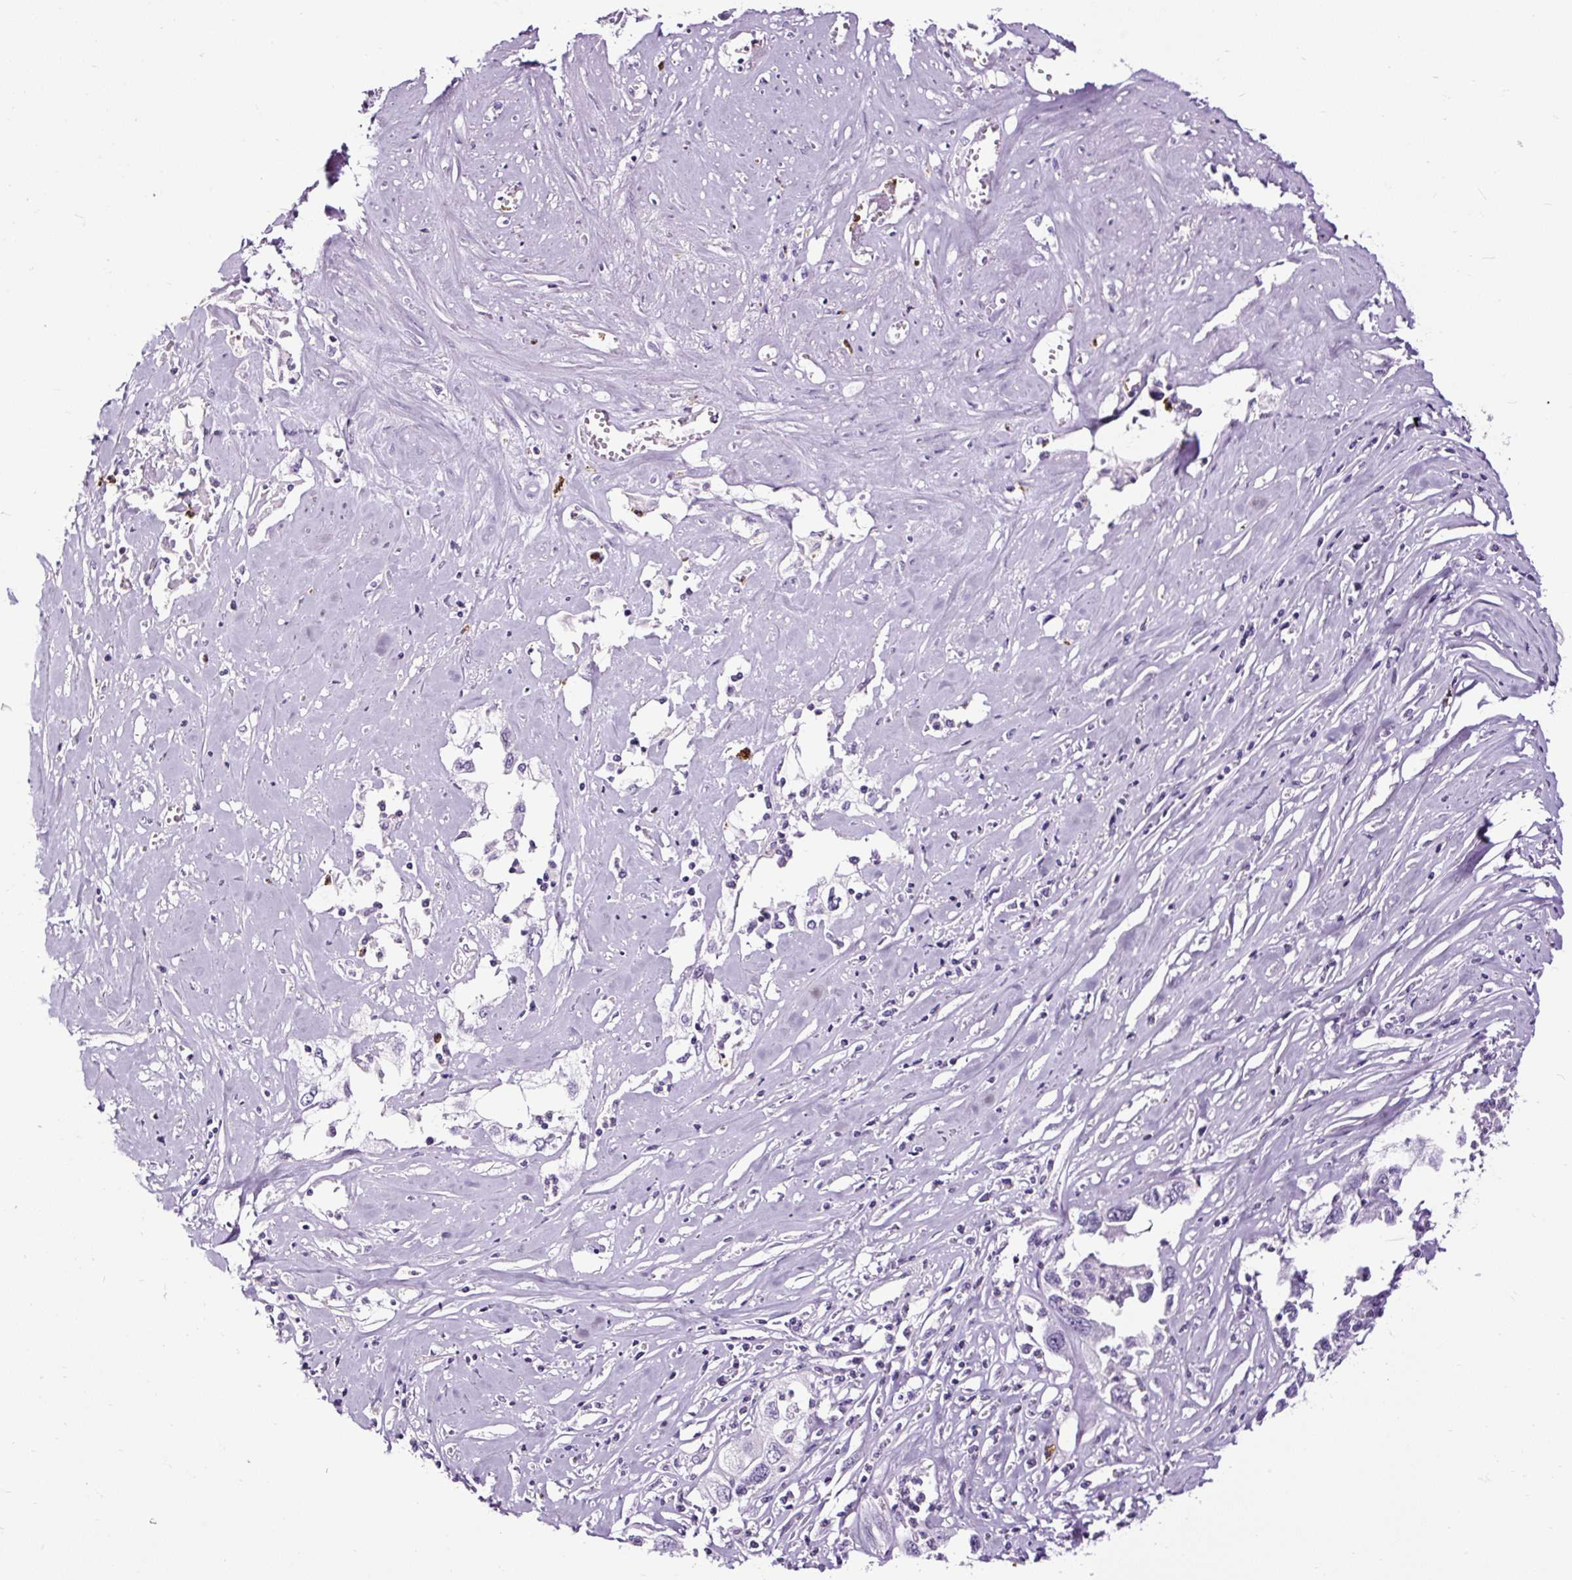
{"staining": {"intensity": "negative", "quantity": "none", "location": "none"}, "tissue": "cervical cancer", "cell_type": "Tumor cells", "image_type": "cancer", "snomed": [{"axis": "morphology", "description": "Squamous cell carcinoma, NOS"}, {"axis": "topography", "description": "Cervix"}], "caption": "A photomicrograph of human squamous cell carcinoma (cervical) is negative for staining in tumor cells.", "gene": "SLC7A8", "patient": {"sex": "female", "age": 31}}